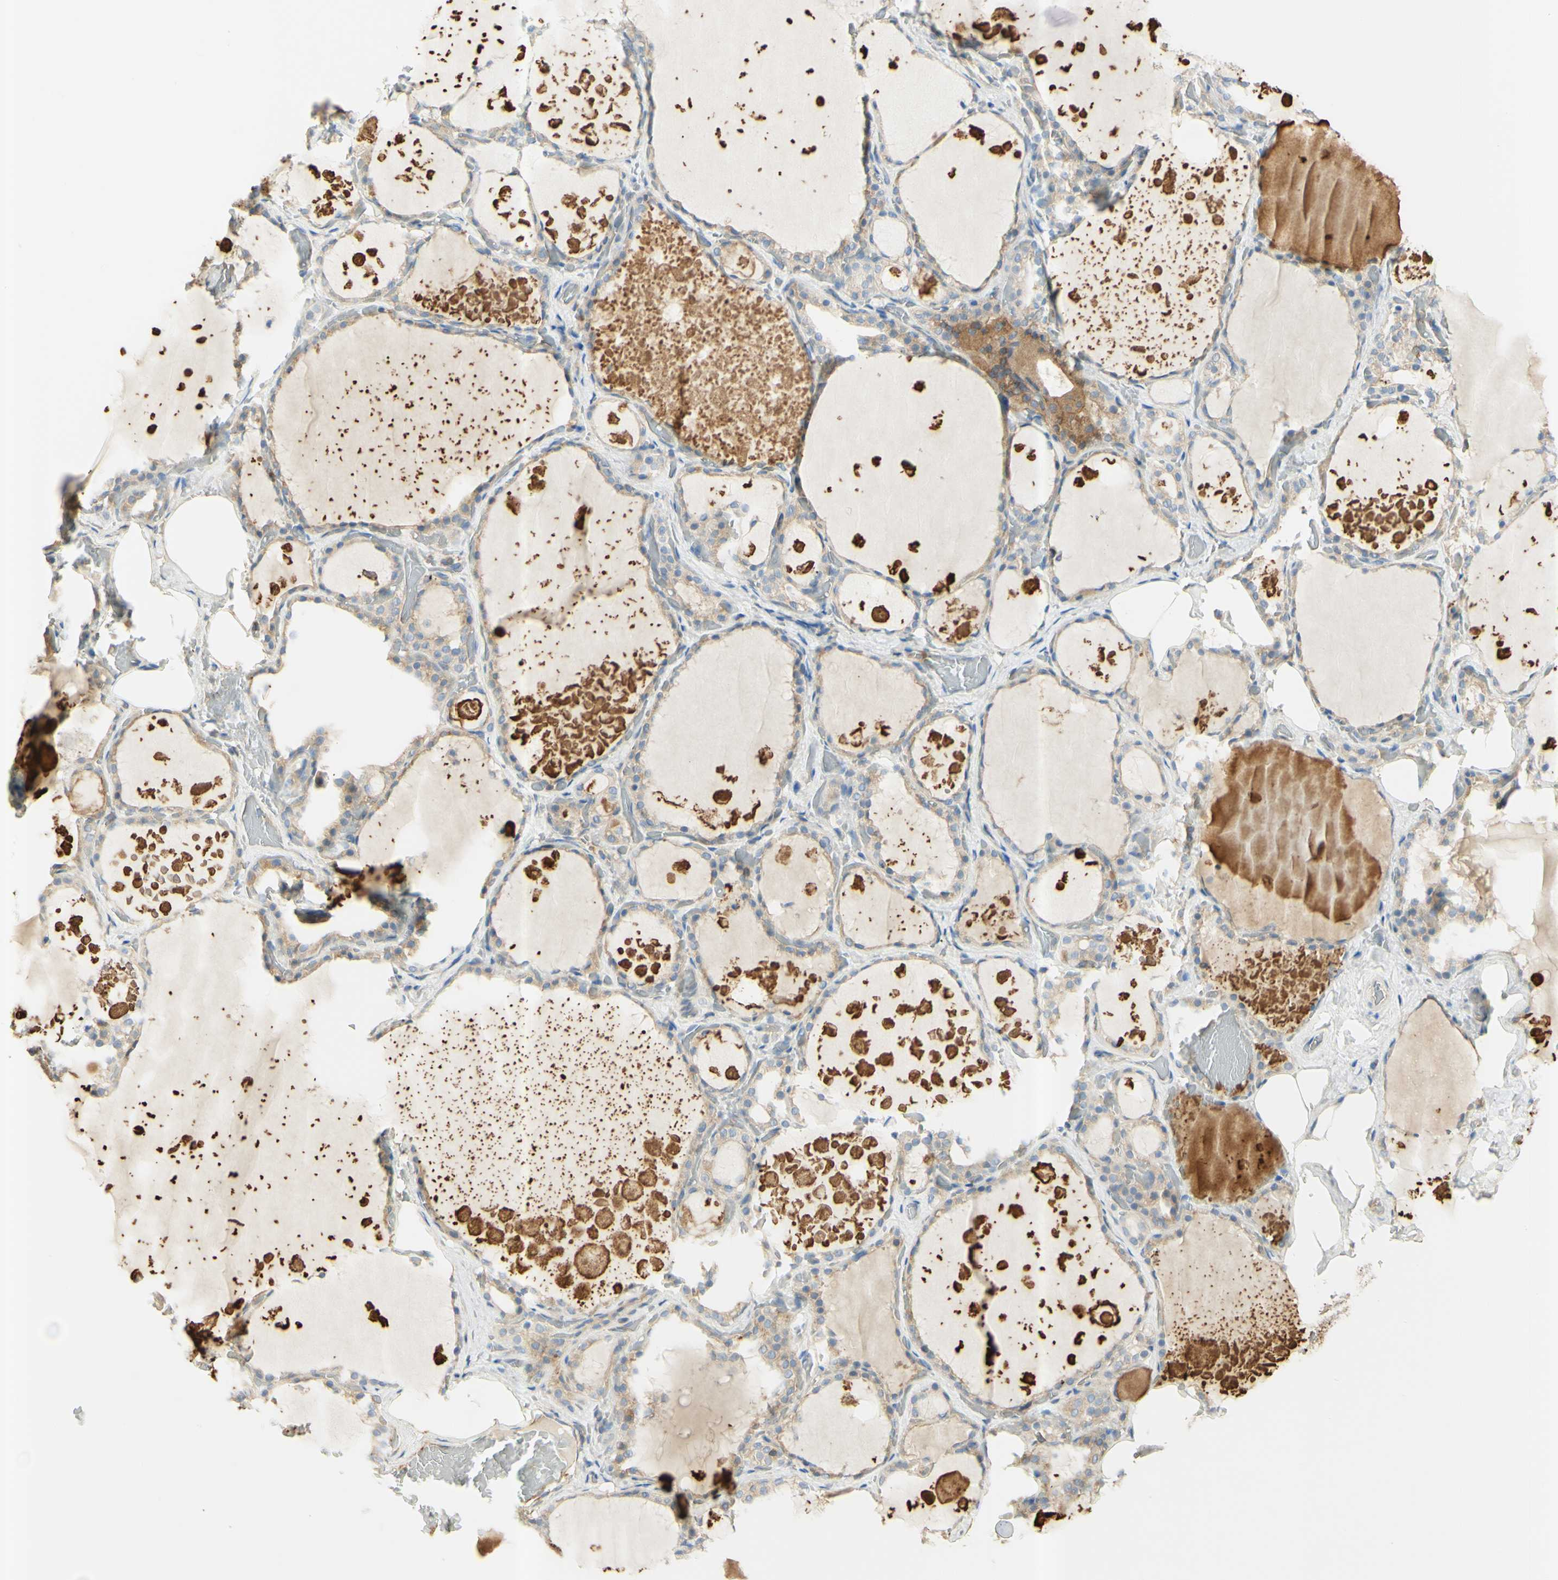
{"staining": {"intensity": "moderate", "quantity": ">75%", "location": "cytoplasmic/membranous"}, "tissue": "thyroid gland", "cell_type": "Glandular cells", "image_type": "normal", "snomed": [{"axis": "morphology", "description": "Normal tissue, NOS"}, {"axis": "topography", "description": "Thyroid gland"}], "caption": "Immunohistochemical staining of normal human thyroid gland demonstrates moderate cytoplasmic/membranous protein expression in about >75% of glandular cells.", "gene": "IKBKG", "patient": {"sex": "male", "age": 61}}